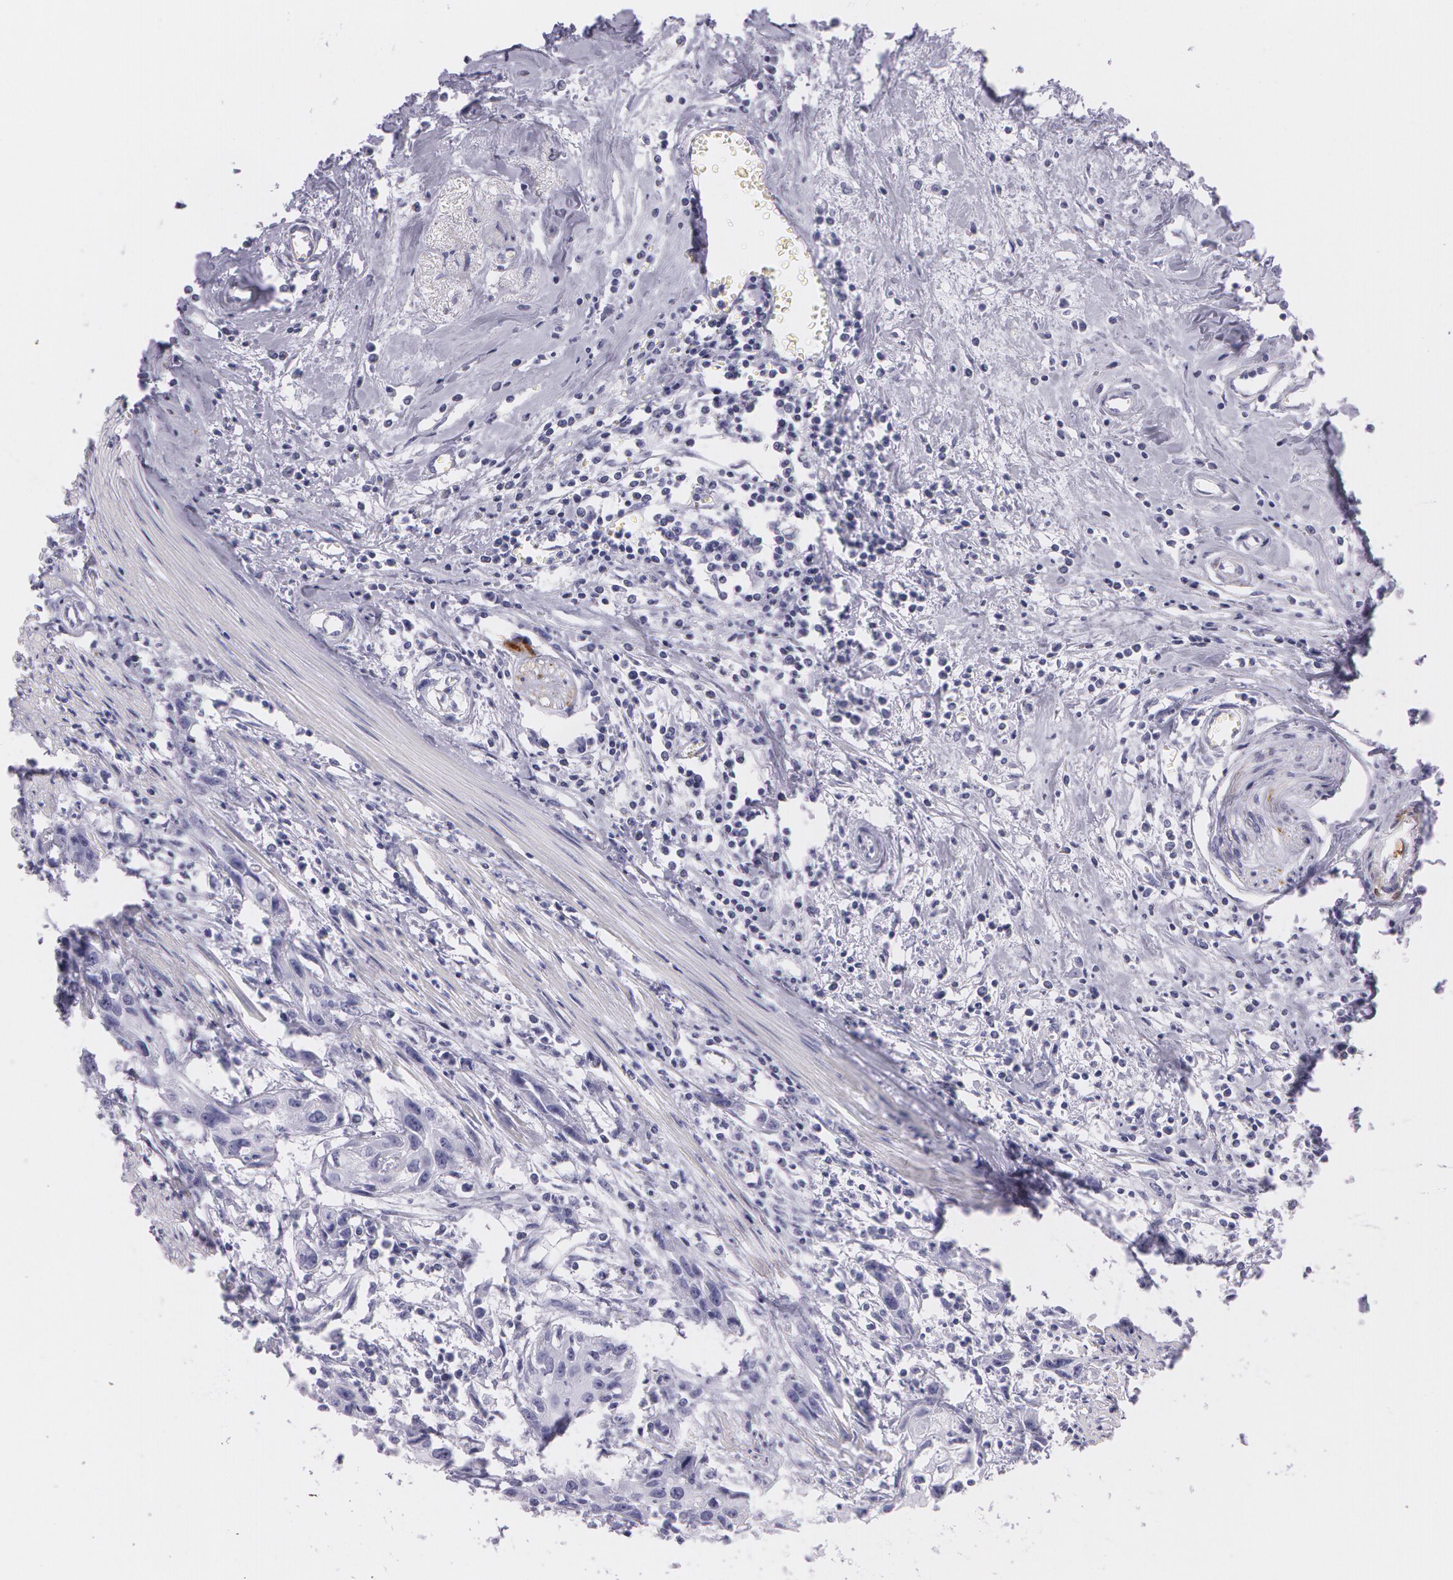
{"staining": {"intensity": "negative", "quantity": "none", "location": "none"}, "tissue": "urothelial cancer", "cell_type": "Tumor cells", "image_type": "cancer", "snomed": [{"axis": "morphology", "description": "Urothelial carcinoma, High grade"}, {"axis": "topography", "description": "Urinary bladder"}], "caption": "Immunohistochemistry (IHC) image of urothelial cancer stained for a protein (brown), which demonstrates no expression in tumor cells.", "gene": "SNCG", "patient": {"sex": "male", "age": 54}}